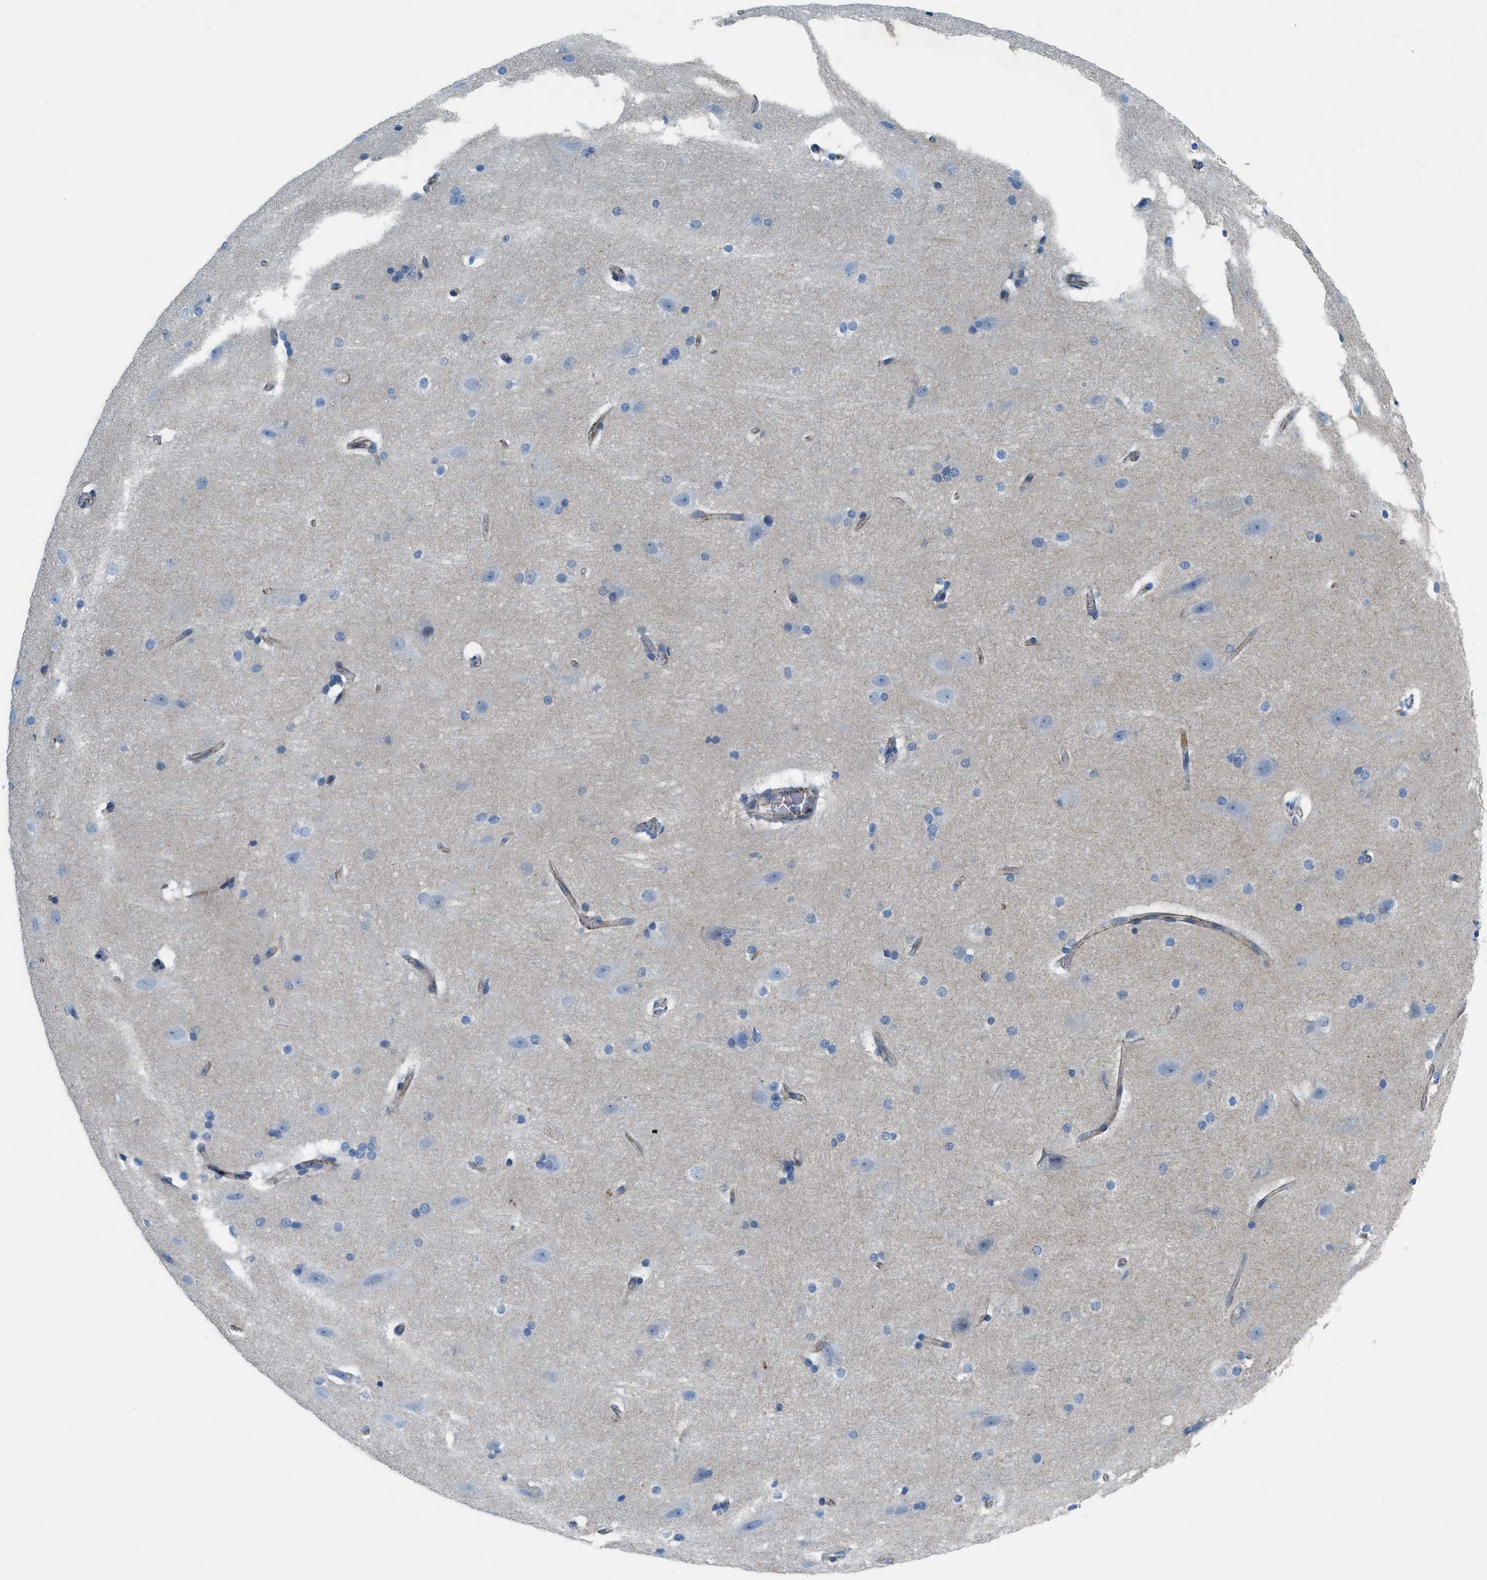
{"staining": {"intensity": "weak", "quantity": ">75%", "location": "cytoplasmic/membranous"}, "tissue": "cerebral cortex", "cell_type": "Endothelial cells", "image_type": "normal", "snomed": [{"axis": "morphology", "description": "Normal tissue, NOS"}, {"axis": "topography", "description": "Cerebral cortex"}, {"axis": "topography", "description": "Hippocampus"}], "caption": "Immunohistochemistry (DAB (3,3'-diaminobenzidine)) staining of unremarkable human cerebral cortex demonstrates weak cytoplasmic/membranous protein staining in about >75% of endothelial cells. Immunohistochemistry stains the protein of interest in brown and the nuclei are stained blue.", "gene": "CRB3", "patient": {"sex": "female", "age": 19}}